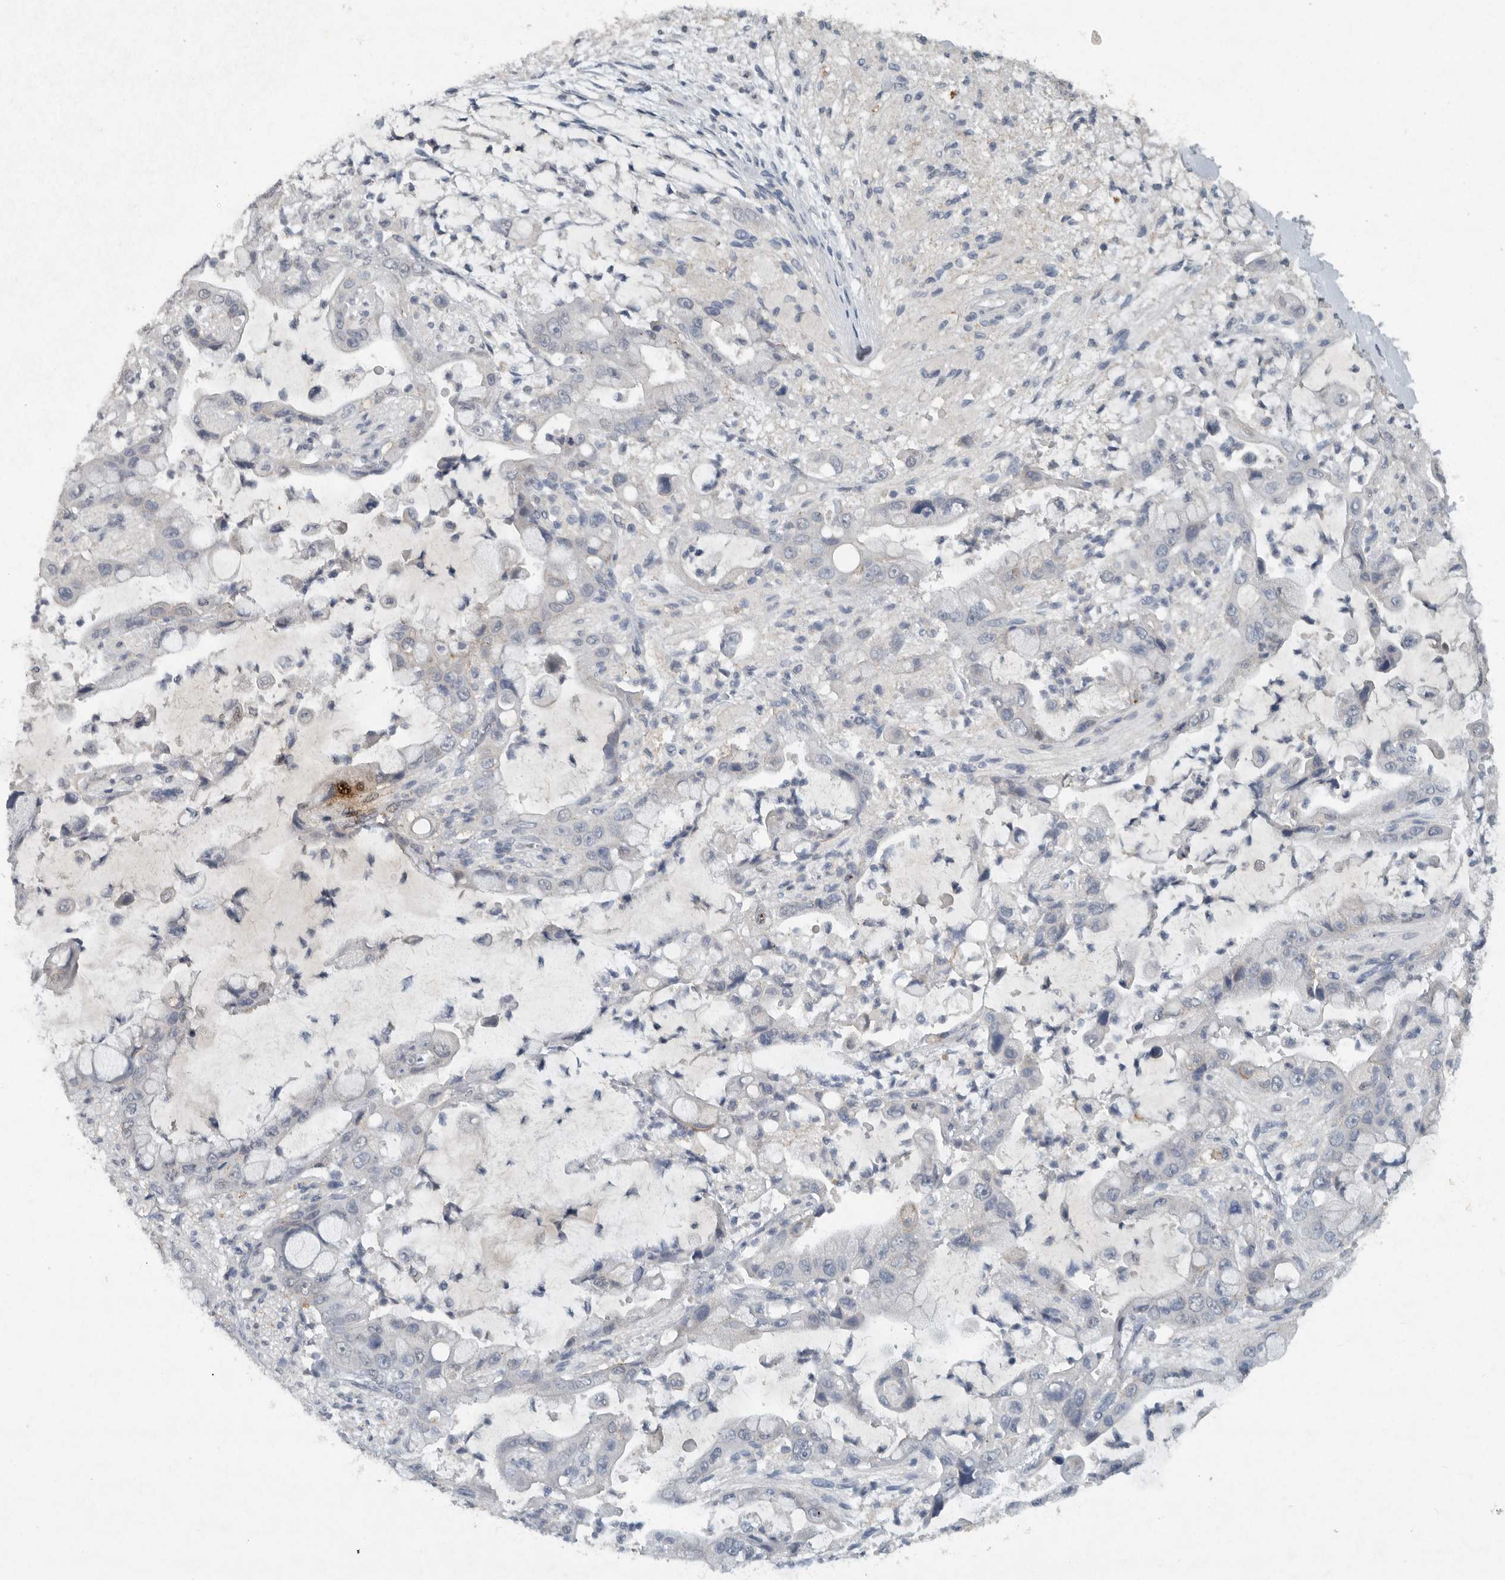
{"staining": {"intensity": "negative", "quantity": "none", "location": "none"}, "tissue": "liver cancer", "cell_type": "Tumor cells", "image_type": "cancer", "snomed": [{"axis": "morphology", "description": "Cholangiocarcinoma"}, {"axis": "topography", "description": "Liver"}], "caption": "The micrograph displays no staining of tumor cells in liver cholangiocarcinoma. (DAB (3,3'-diaminobenzidine) immunohistochemistry (IHC) visualized using brightfield microscopy, high magnification).", "gene": "IL20", "patient": {"sex": "female", "age": 54}}